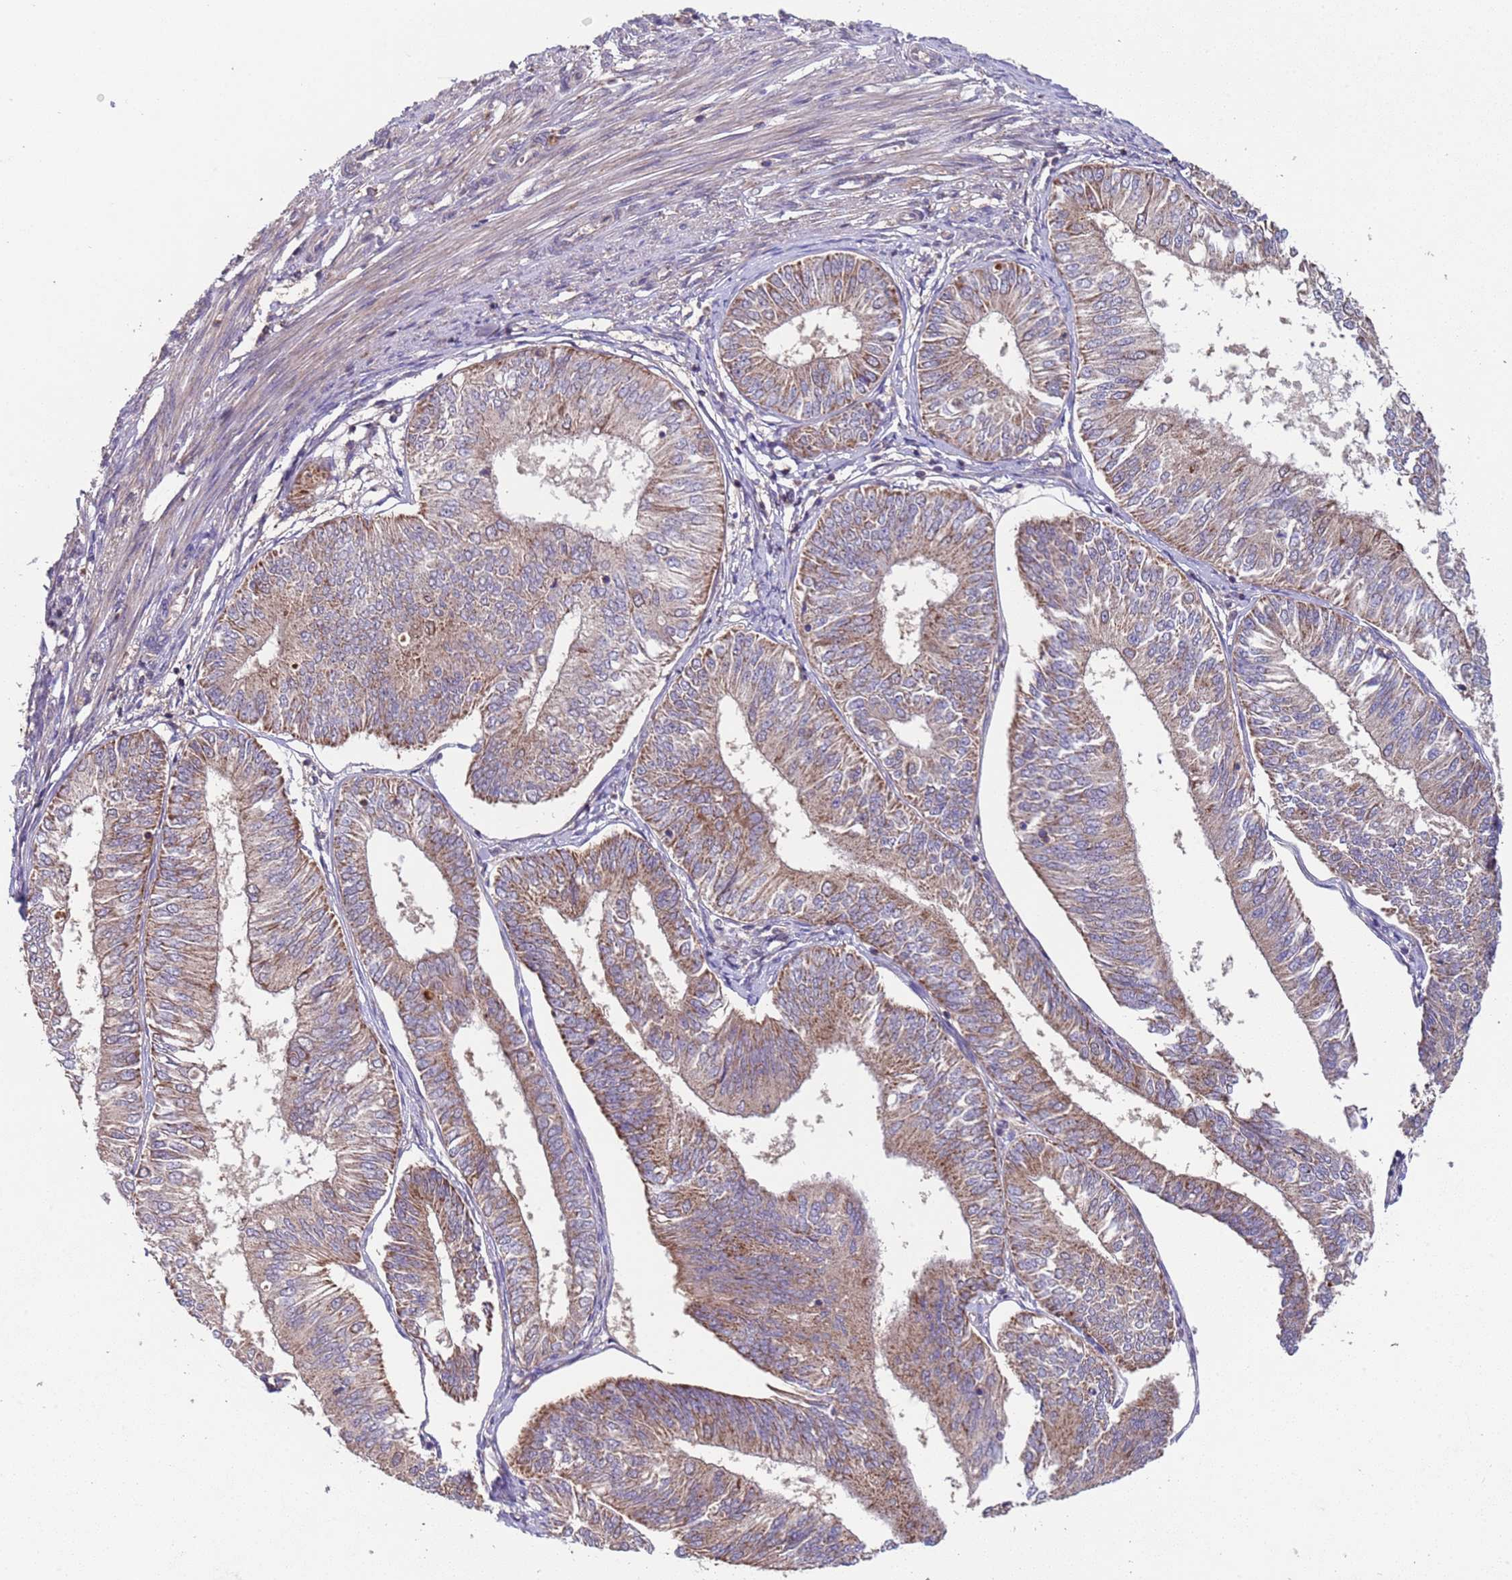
{"staining": {"intensity": "weak", "quantity": ">75%", "location": "cytoplasmic/membranous"}, "tissue": "endometrial cancer", "cell_type": "Tumor cells", "image_type": "cancer", "snomed": [{"axis": "morphology", "description": "Adenocarcinoma, NOS"}, {"axis": "topography", "description": "Endometrium"}], "caption": "Endometrial adenocarcinoma tissue reveals weak cytoplasmic/membranous positivity in approximately >75% of tumor cells, visualized by immunohistochemistry.", "gene": "ACAD8", "patient": {"sex": "female", "age": 58}}